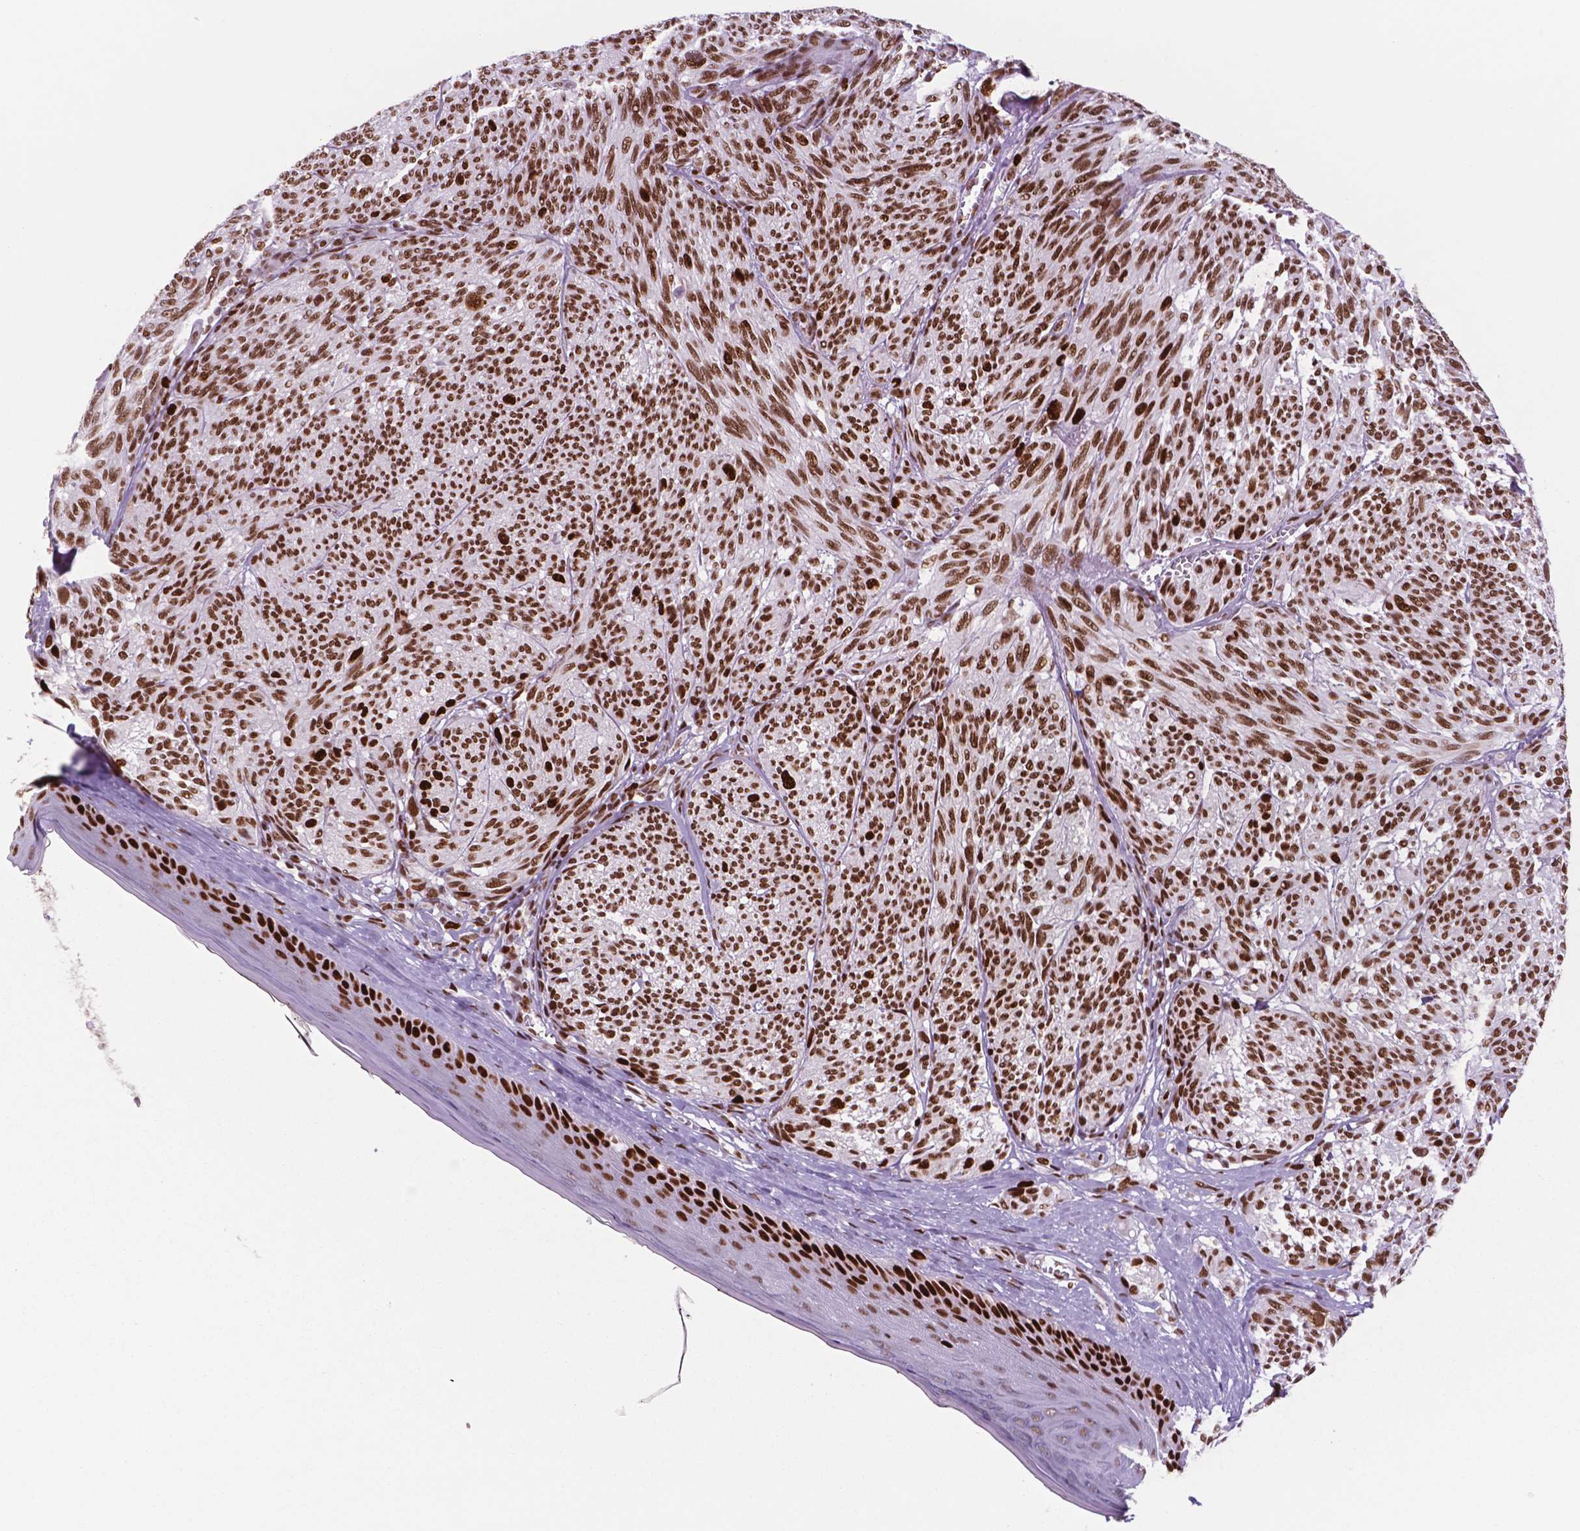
{"staining": {"intensity": "strong", "quantity": ">75%", "location": "nuclear"}, "tissue": "melanoma", "cell_type": "Tumor cells", "image_type": "cancer", "snomed": [{"axis": "morphology", "description": "Malignant melanoma, NOS"}, {"axis": "topography", "description": "Skin"}], "caption": "Malignant melanoma was stained to show a protein in brown. There is high levels of strong nuclear positivity in approximately >75% of tumor cells.", "gene": "MSH6", "patient": {"sex": "male", "age": 79}}